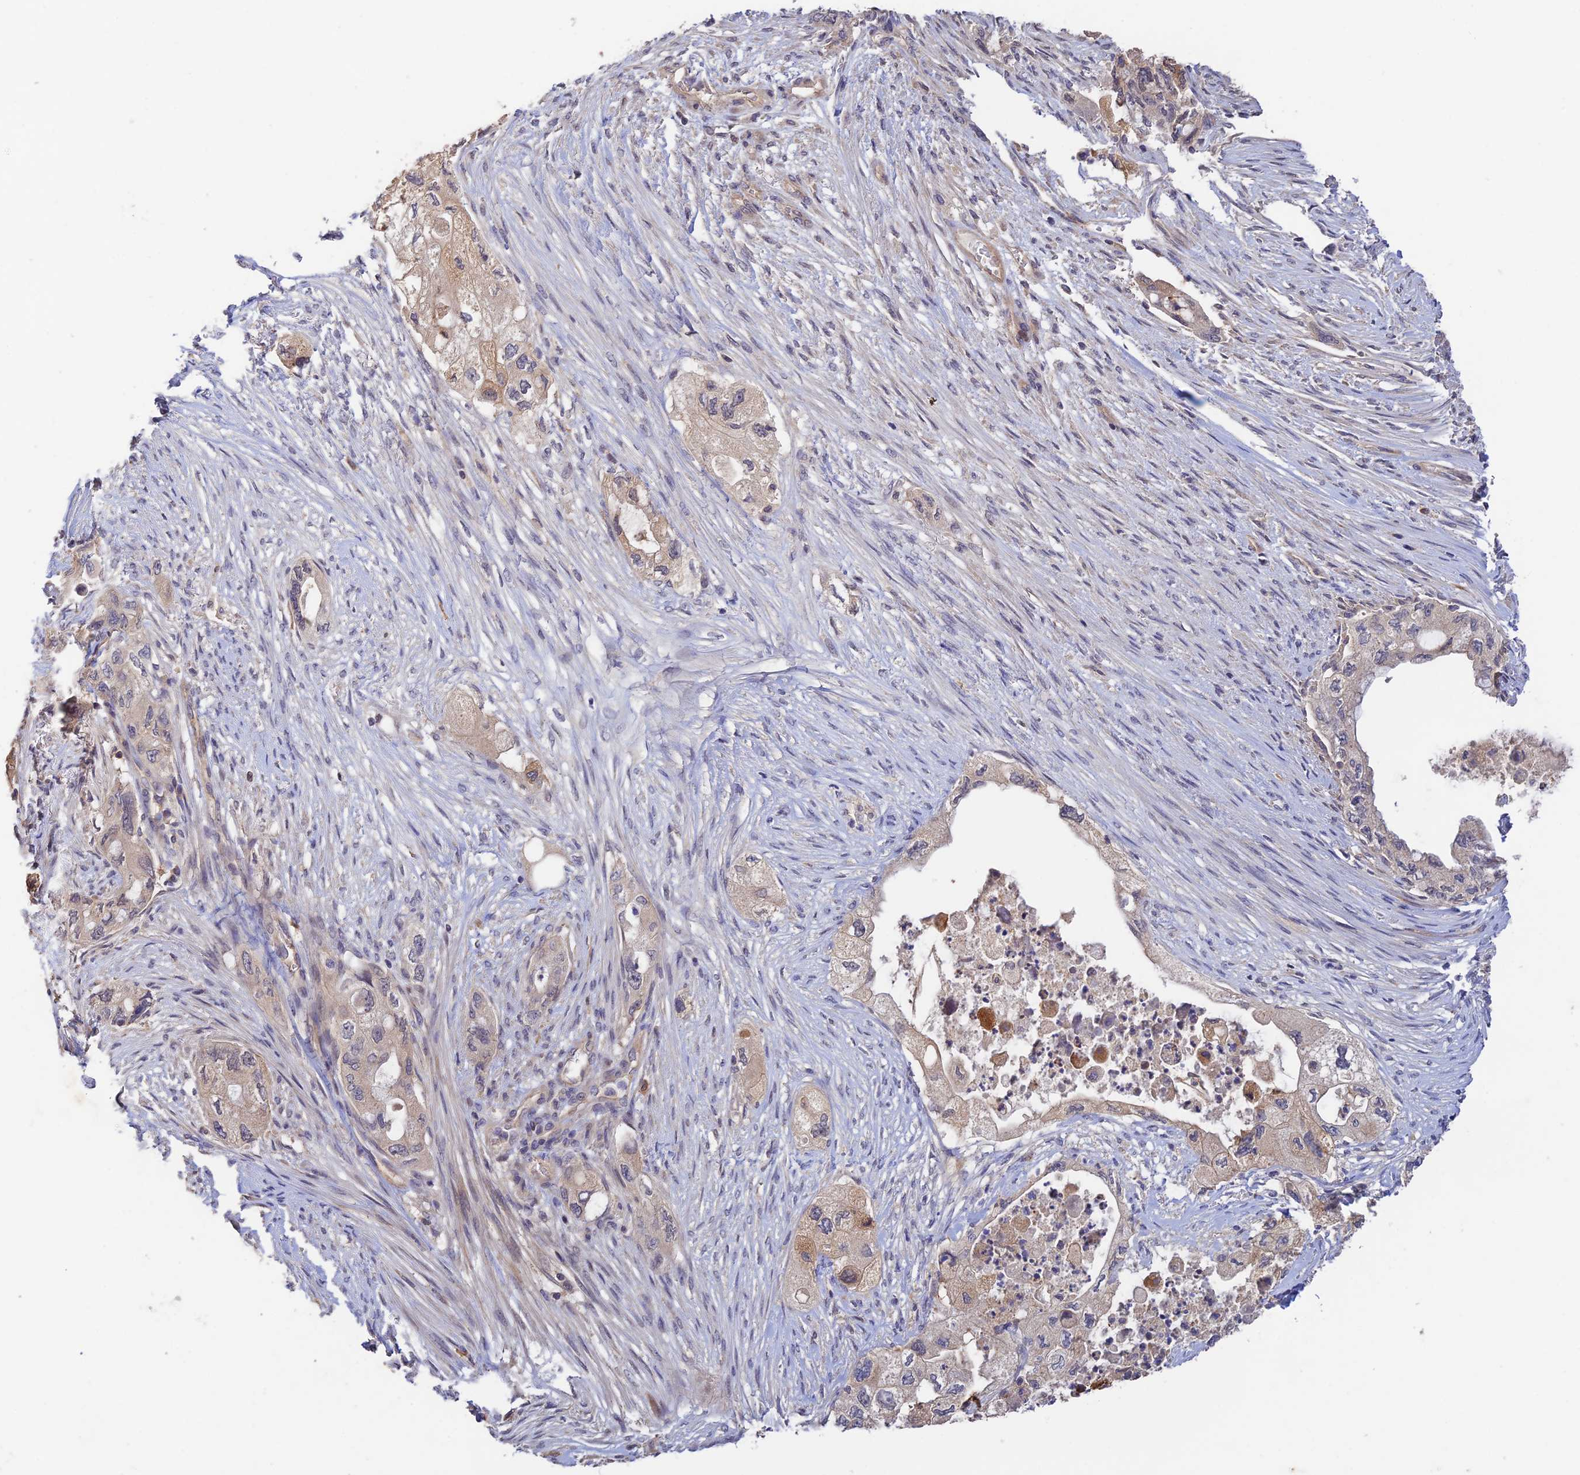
{"staining": {"intensity": "moderate", "quantity": "<25%", "location": "cytoplasmic/membranous"}, "tissue": "pancreatic cancer", "cell_type": "Tumor cells", "image_type": "cancer", "snomed": [{"axis": "morphology", "description": "Adenocarcinoma, NOS"}, {"axis": "topography", "description": "Pancreas"}], "caption": "An IHC micrograph of tumor tissue is shown. Protein staining in brown labels moderate cytoplasmic/membranous positivity in pancreatic cancer within tumor cells.", "gene": "CWH43", "patient": {"sex": "female", "age": 73}}